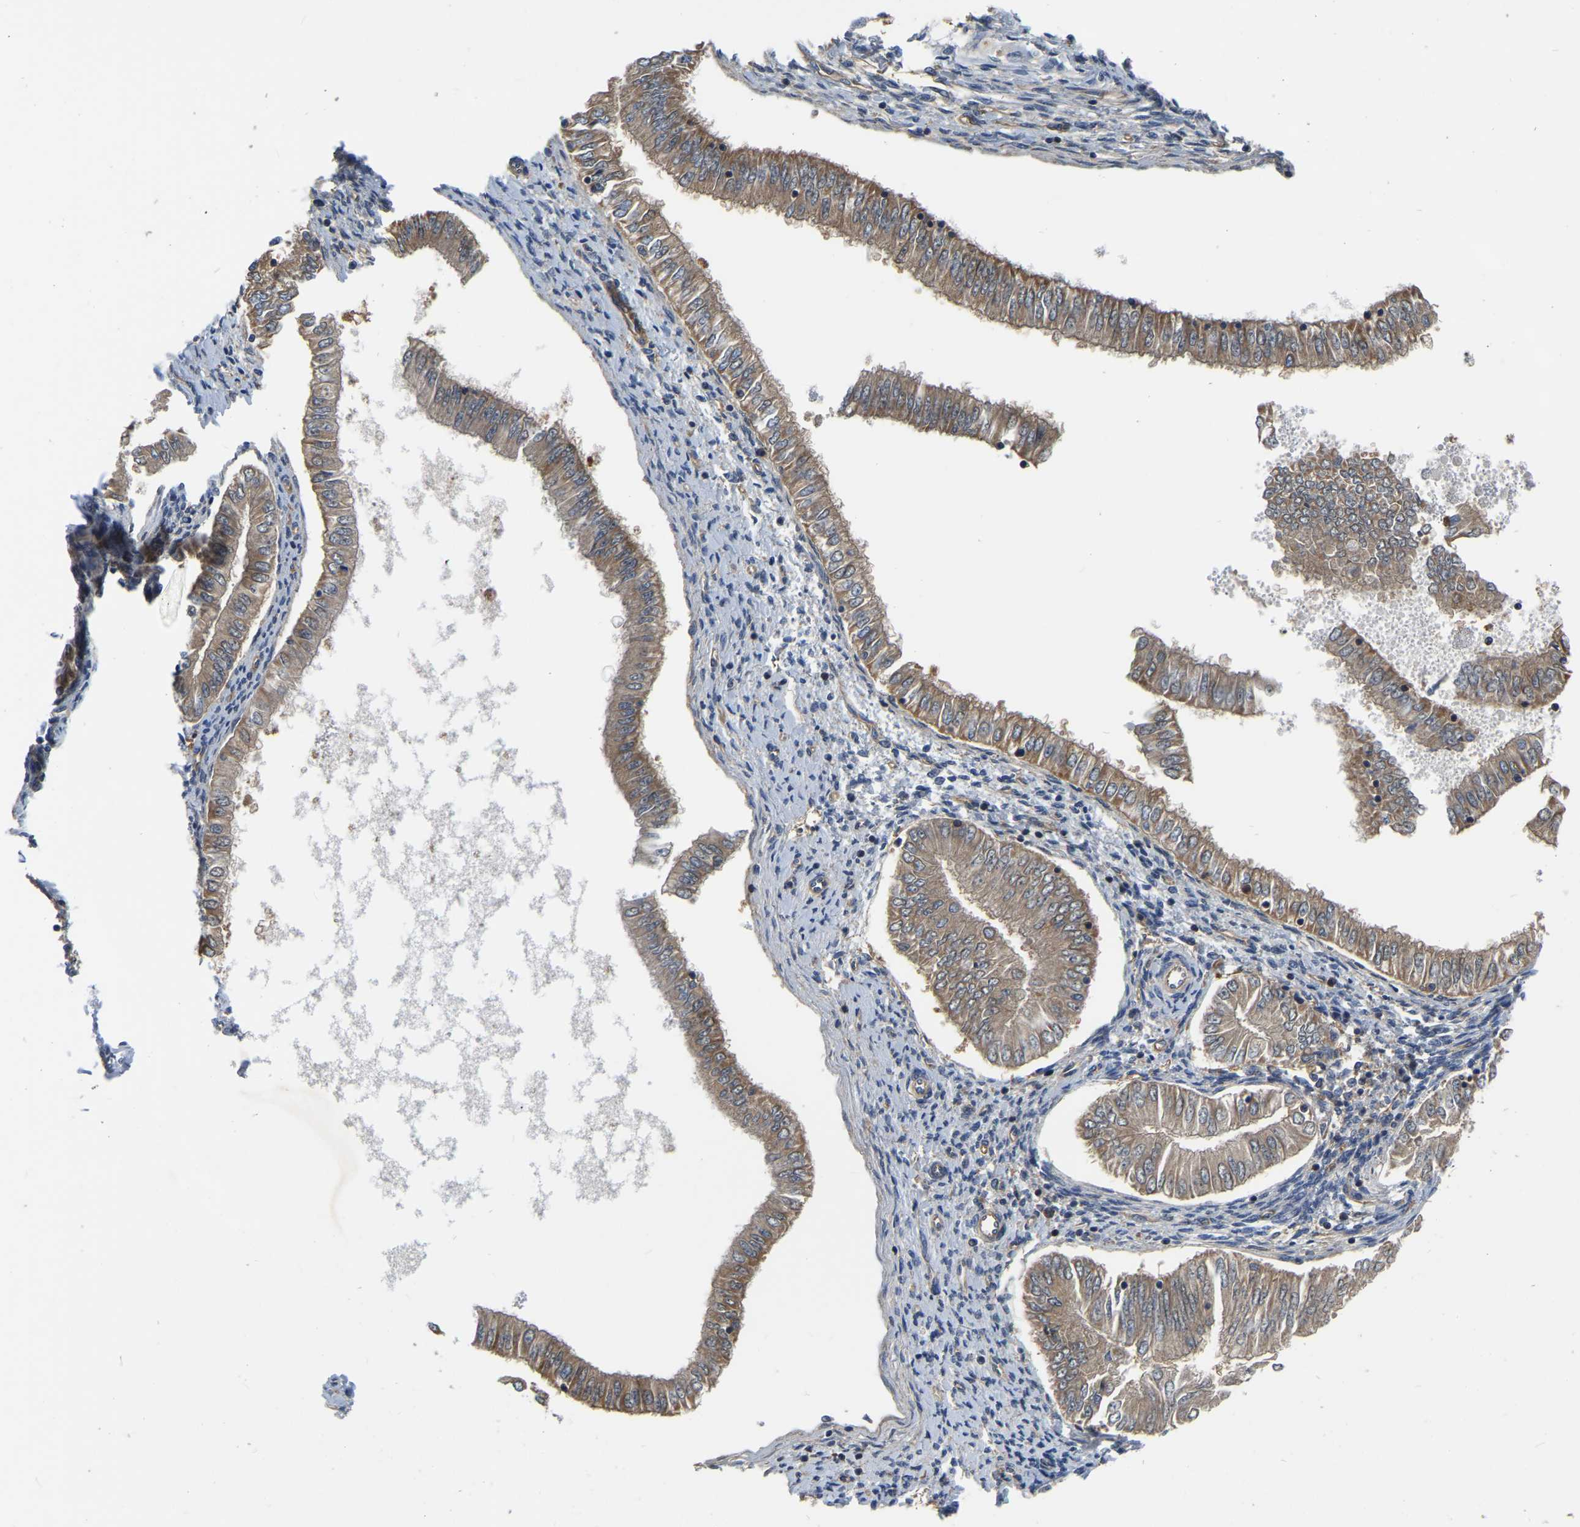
{"staining": {"intensity": "moderate", "quantity": ">75%", "location": "cytoplasmic/membranous"}, "tissue": "endometrial cancer", "cell_type": "Tumor cells", "image_type": "cancer", "snomed": [{"axis": "morphology", "description": "Adenocarcinoma, NOS"}, {"axis": "topography", "description": "Endometrium"}], "caption": "Immunohistochemistry (IHC) (DAB (3,3'-diaminobenzidine)) staining of human adenocarcinoma (endometrial) exhibits moderate cytoplasmic/membranous protein staining in about >75% of tumor cells. The staining was performed using DAB, with brown indicating positive protein expression. Nuclei are stained blue with hematoxylin.", "gene": "GARS1", "patient": {"sex": "female", "age": 53}}